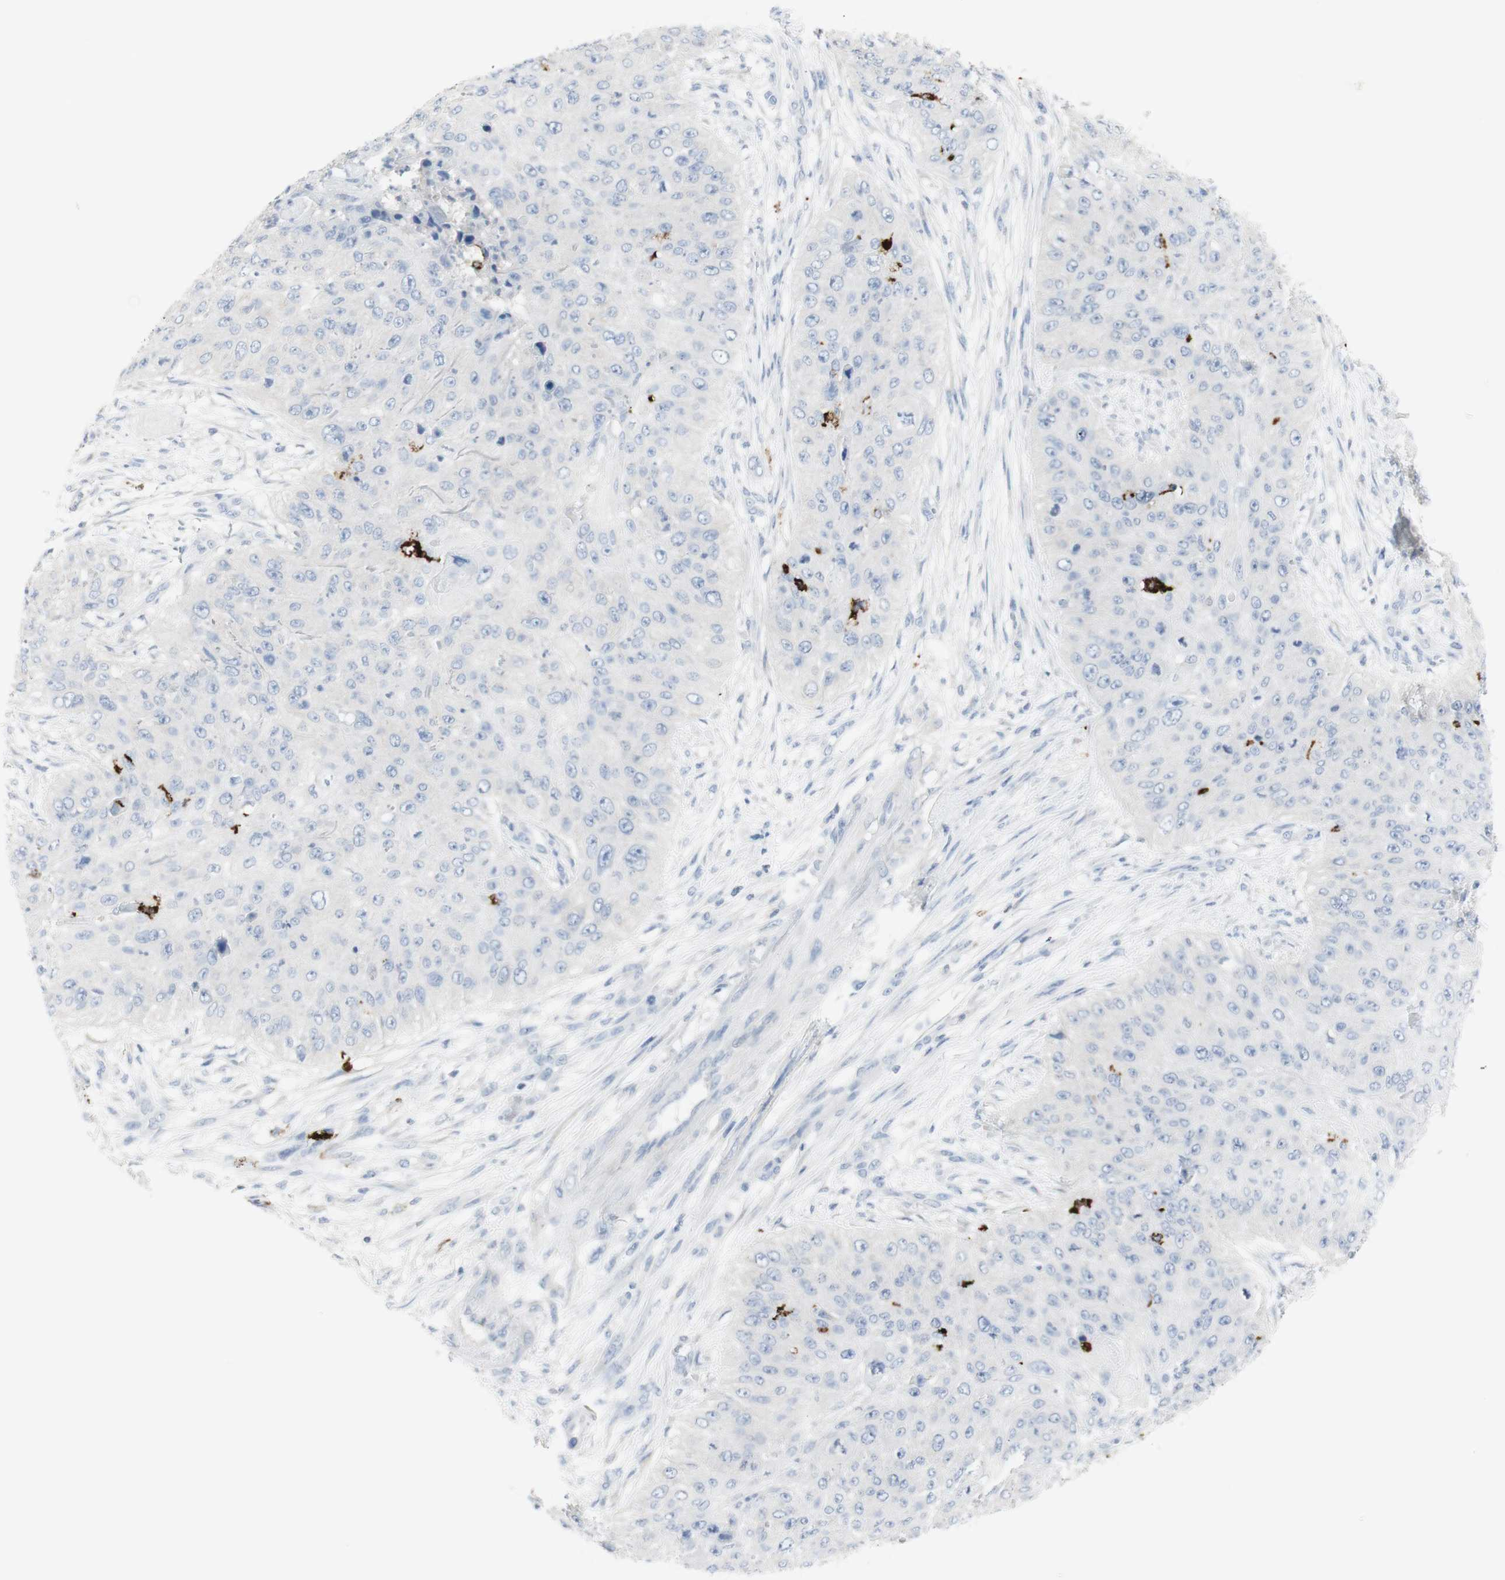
{"staining": {"intensity": "negative", "quantity": "none", "location": "none"}, "tissue": "skin cancer", "cell_type": "Tumor cells", "image_type": "cancer", "snomed": [{"axis": "morphology", "description": "Squamous cell carcinoma, NOS"}, {"axis": "topography", "description": "Skin"}], "caption": "Immunohistochemistry image of human skin cancer (squamous cell carcinoma) stained for a protein (brown), which demonstrates no expression in tumor cells.", "gene": "CD207", "patient": {"sex": "female", "age": 80}}